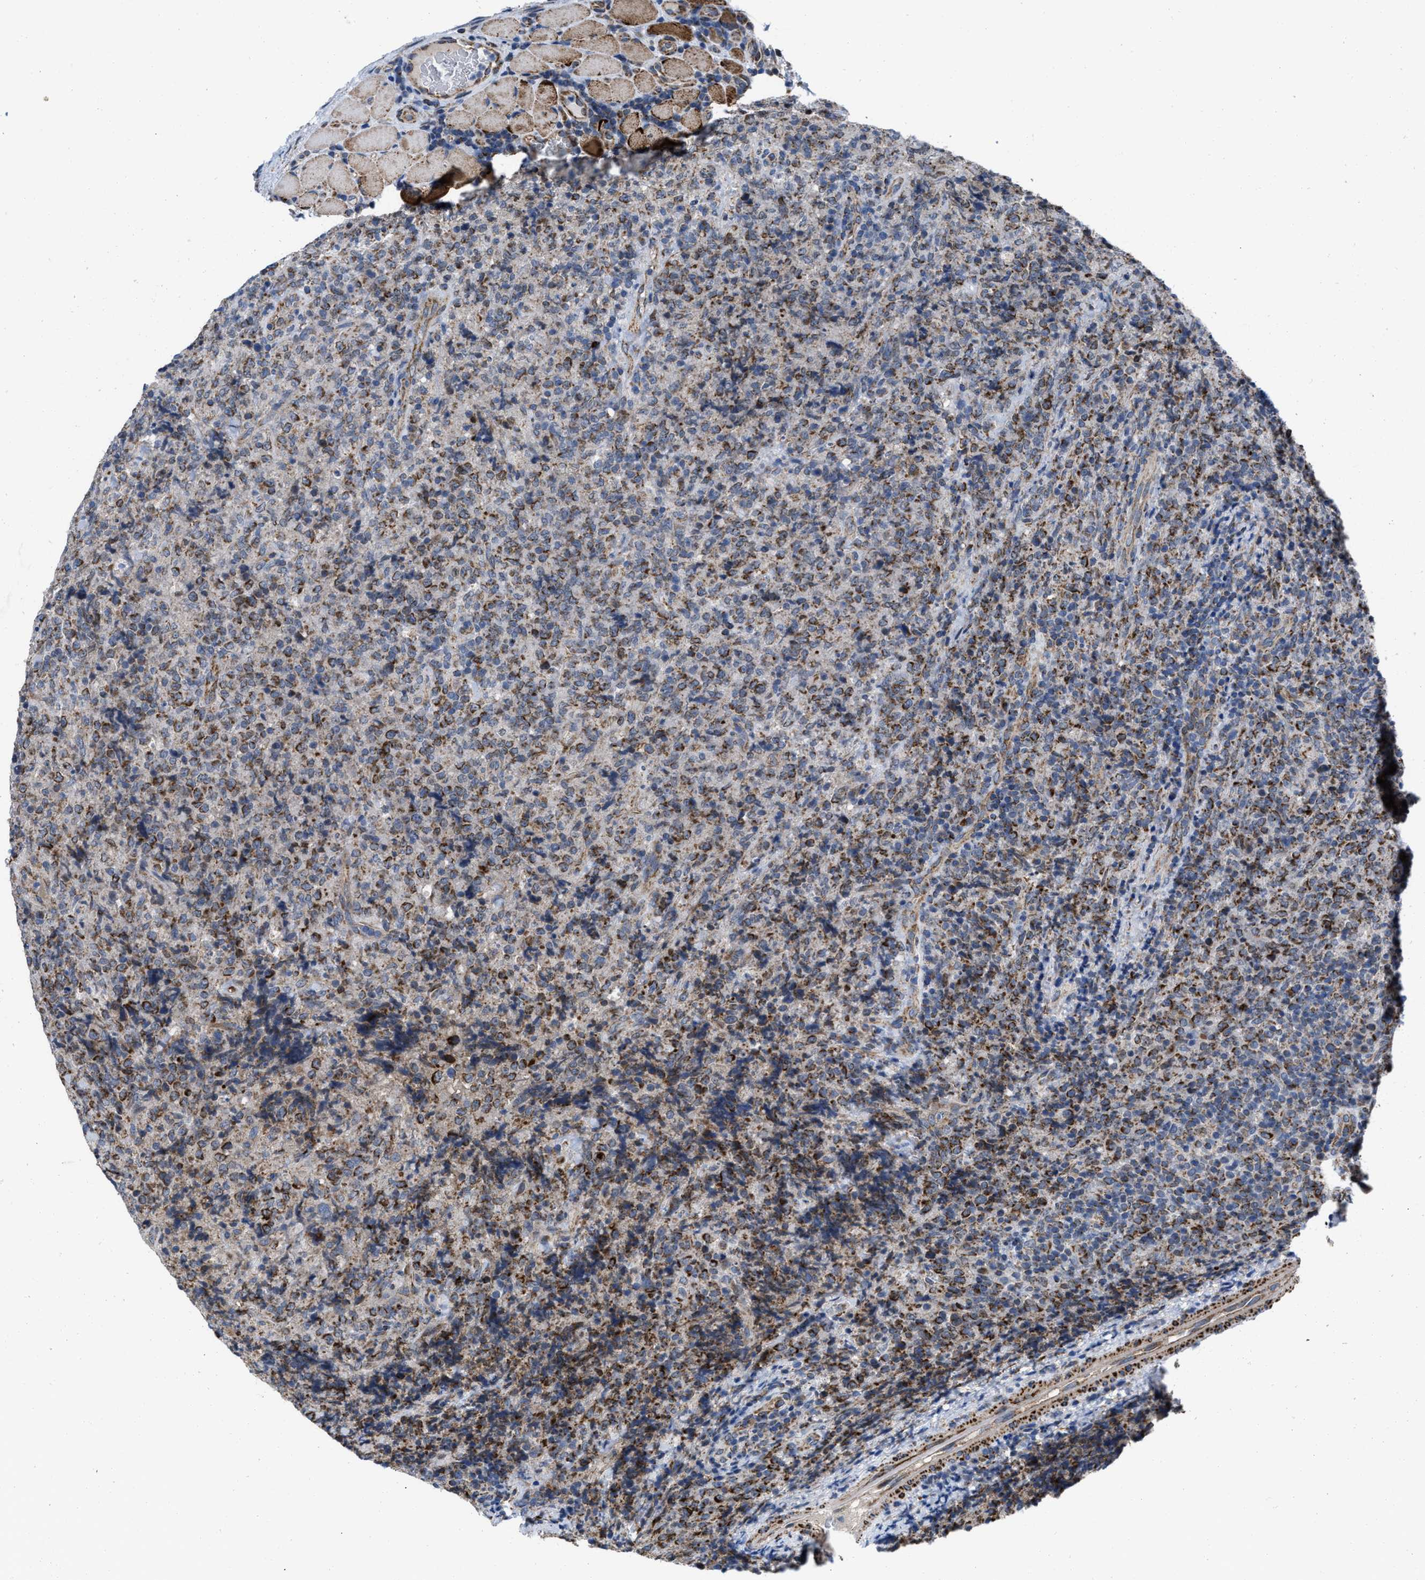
{"staining": {"intensity": "strong", "quantity": "25%-75%", "location": "cytoplasmic/membranous"}, "tissue": "lymphoma", "cell_type": "Tumor cells", "image_type": "cancer", "snomed": [{"axis": "morphology", "description": "Malignant lymphoma, non-Hodgkin's type, High grade"}, {"axis": "topography", "description": "Tonsil"}], "caption": "The photomicrograph shows staining of lymphoma, revealing strong cytoplasmic/membranous protein expression (brown color) within tumor cells.", "gene": "AKAP1", "patient": {"sex": "female", "age": 36}}